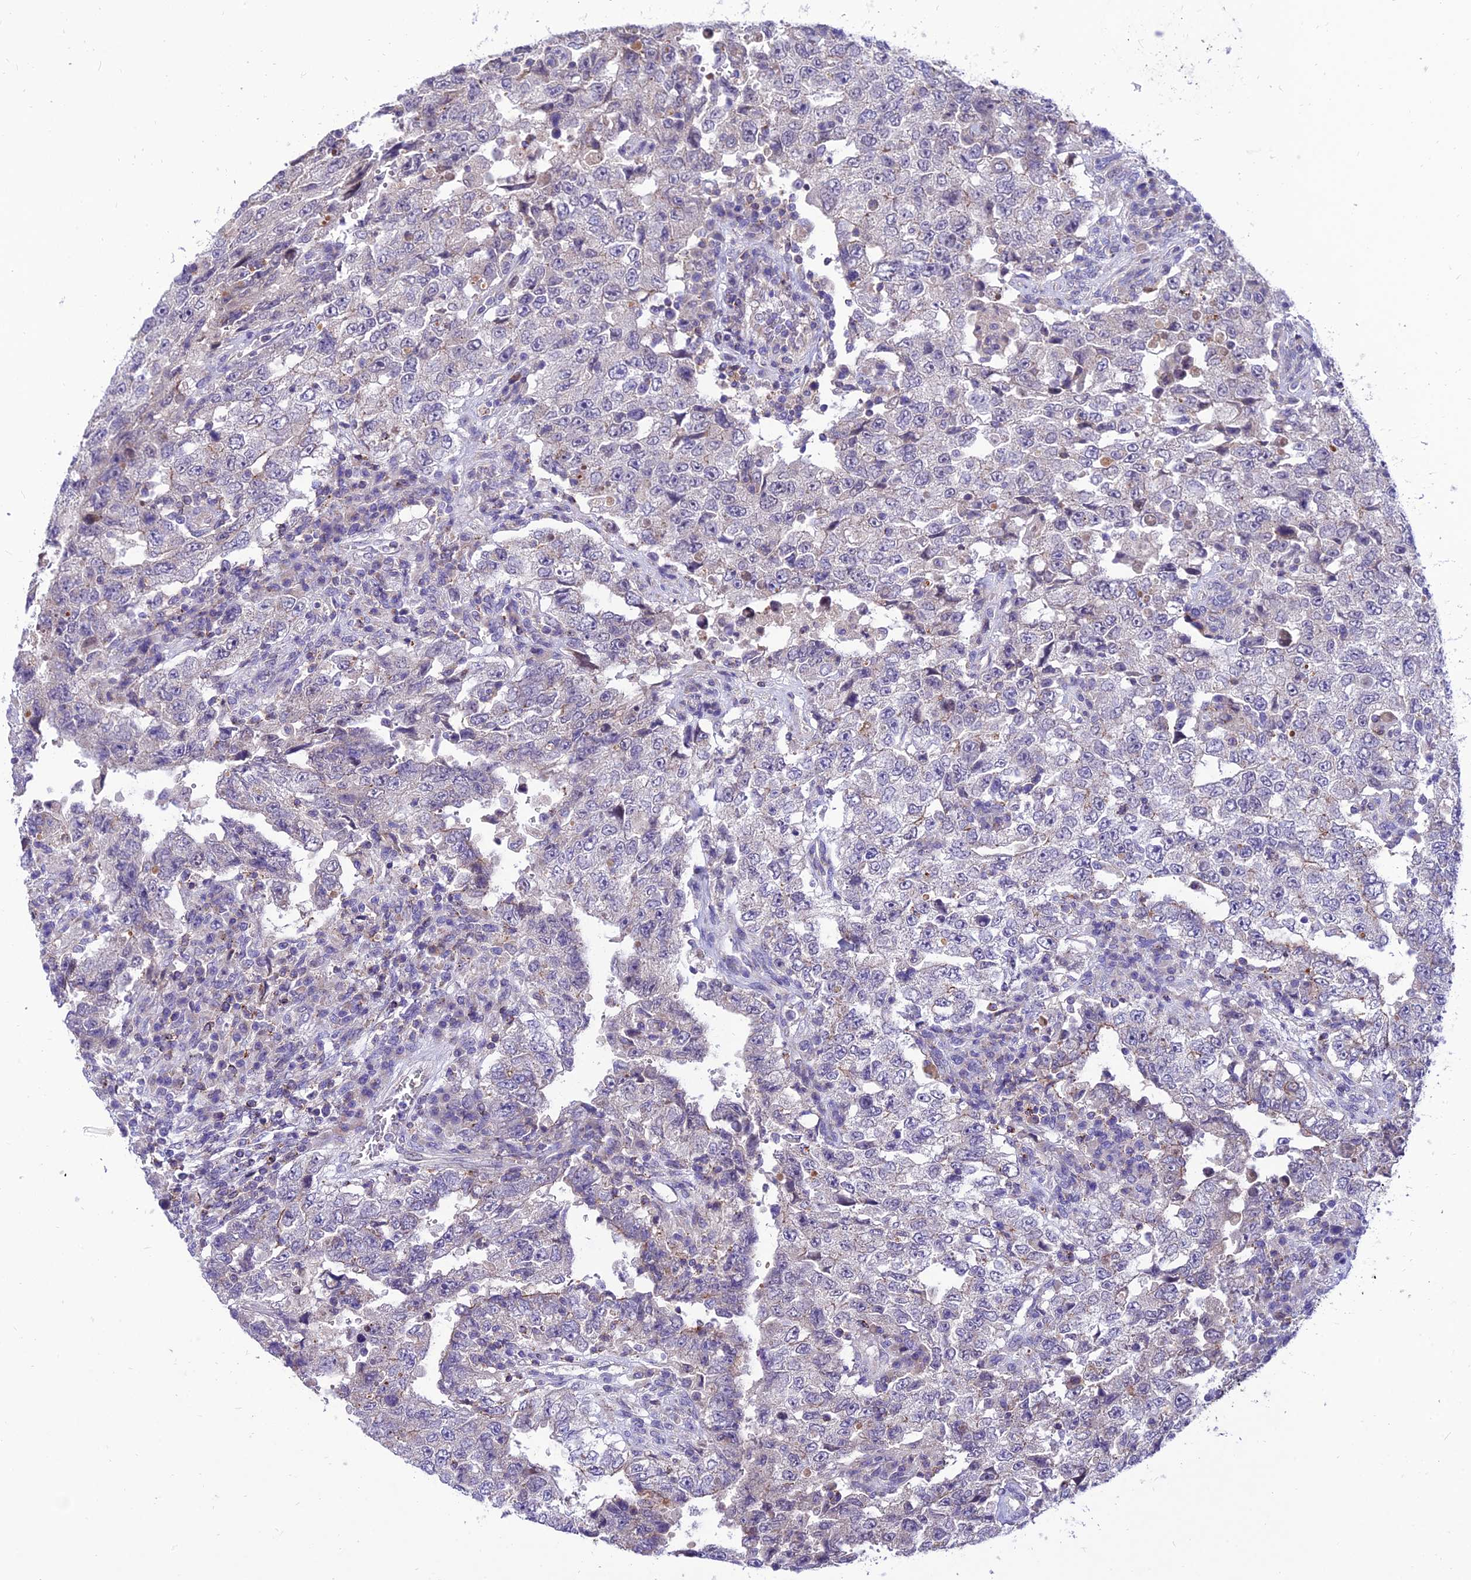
{"staining": {"intensity": "weak", "quantity": "<25%", "location": "cytoplasmic/membranous"}, "tissue": "testis cancer", "cell_type": "Tumor cells", "image_type": "cancer", "snomed": [{"axis": "morphology", "description": "Carcinoma, Embryonal, NOS"}, {"axis": "topography", "description": "Testis"}], "caption": "There is no significant expression in tumor cells of testis cancer (embryonal carcinoma). The staining was performed using DAB (3,3'-diaminobenzidine) to visualize the protein expression in brown, while the nuclei were stained in blue with hematoxylin (Magnification: 20x).", "gene": "C6orf132", "patient": {"sex": "male", "age": 26}}